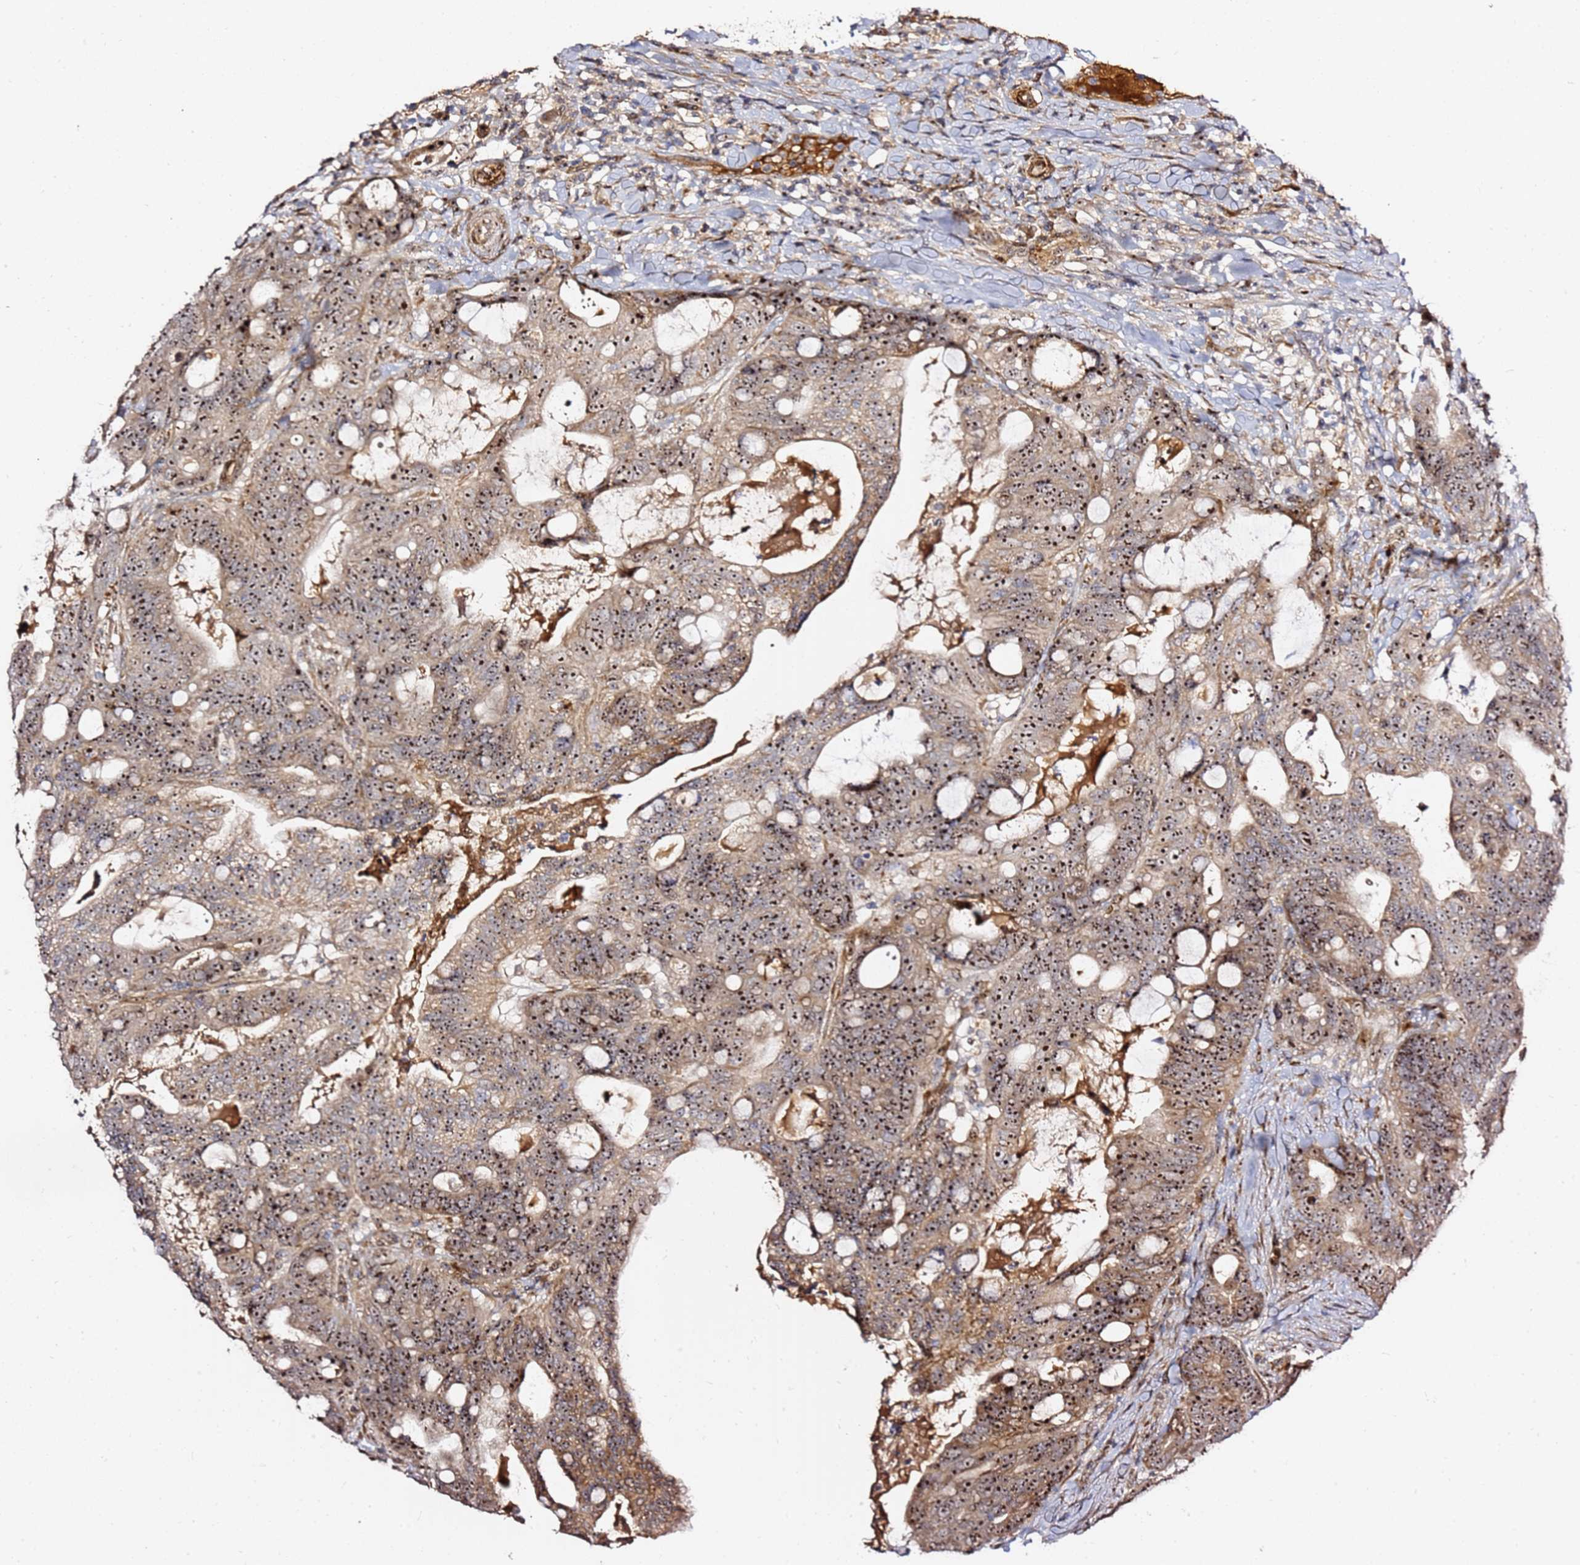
{"staining": {"intensity": "moderate", "quantity": ">75%", "location": "cytoplasmic/membranous,nuclear"}, "tissue": "colorectal cancer", "cell_type": "Tumor cells", "image_type": "cancer", "snomed": [{"axis": "morphology", "description": "Adenocarcinoma, NOS"}, {"axis": "topography", "description": "Colon"}], "caption": "Human colorectal cancer stained with a brown dye exhibits moderate cytoplasmic/membranous and nuclear positive expression in about >75% of tumor cells.", "gene": "KIF25", "patient": {"sex": "female", "age": 82}}